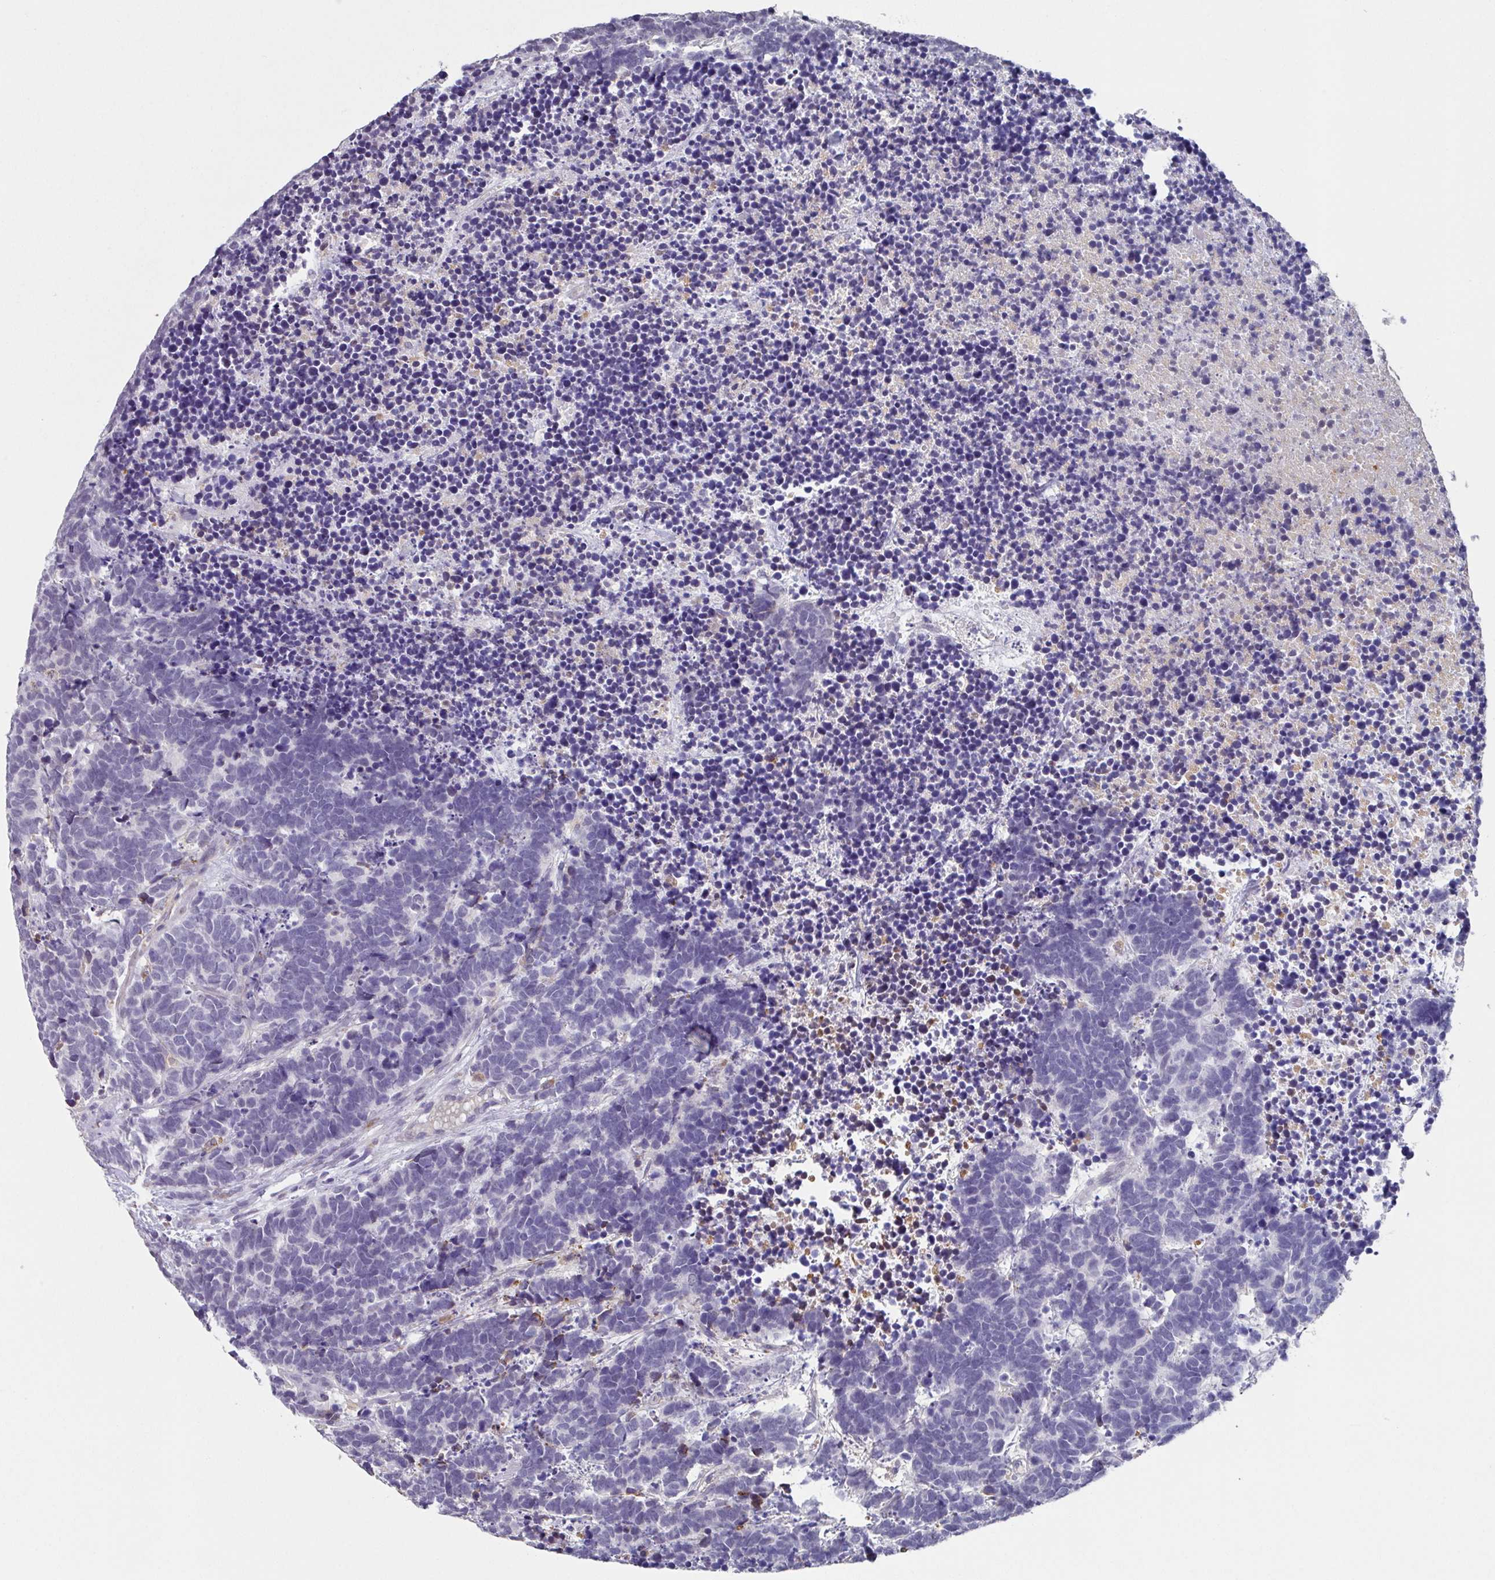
{"staining": {"intensity": "negative", "quantity": "none", "location": "none"}, "tissue": "carcinoid", "cell_type": "Tumor cells", "image_type": "cancer", "snomed": [{"axis": "morphology", "description": "Carcinoma, NOS"}, {"axis": "morphology", "description": "Carcinoid, malignant, NOS"}, {"axis": "topography", "description": "Urinary bladder"}], "caption": "Immunohistochemistry of human carcinoma reveals no staining in tumor cells.", "gene": "C1QB", "patient": {"sex": "male", "age": 57}}